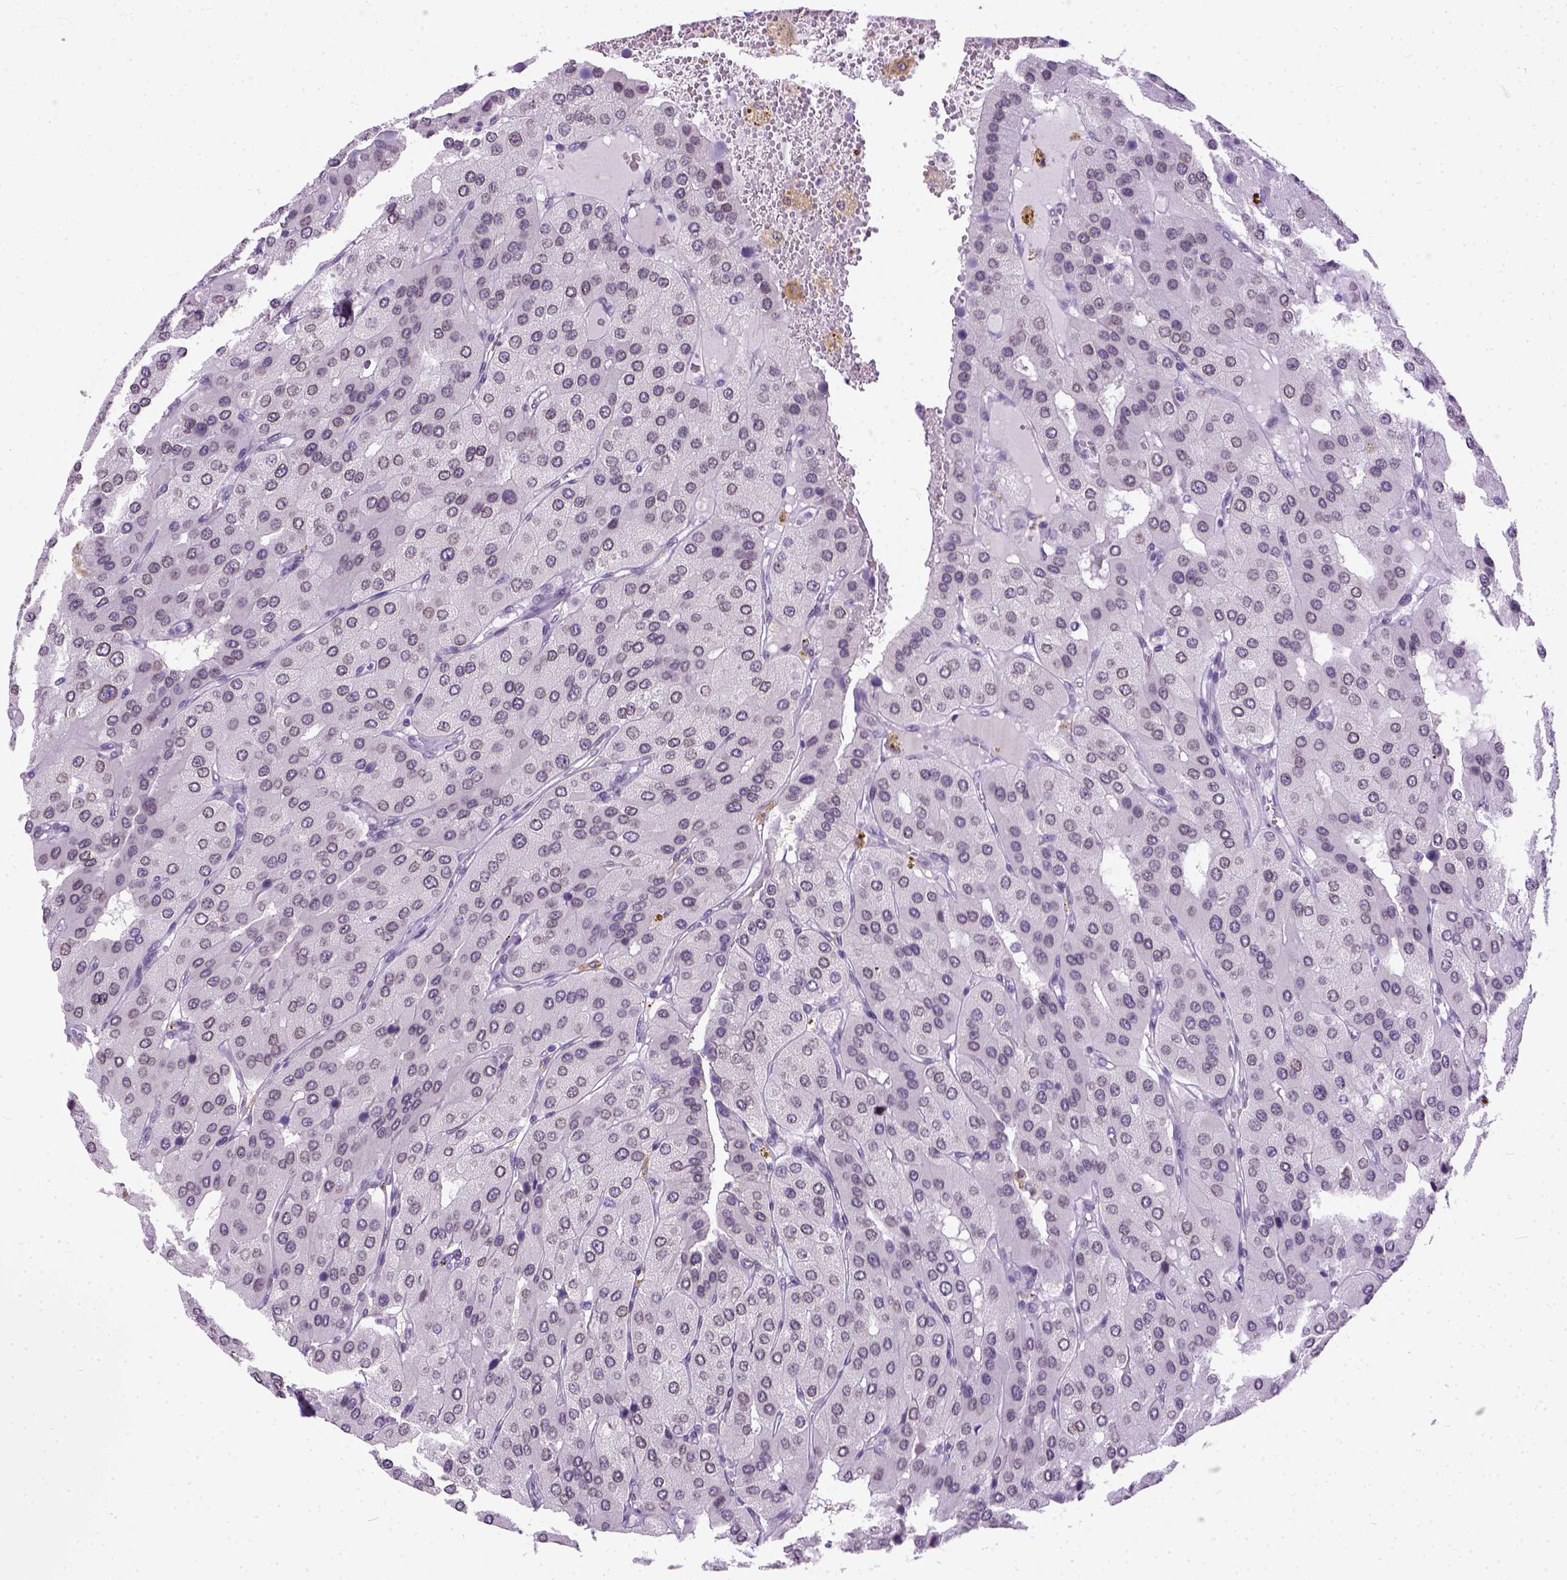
{"staining": {"intensity": "negative", "quantity": "none", "location": "none"}, "tissue": "parathyroid gland", "cell_type": "Glandular cells", "image_type": "normal", "snomed": [{"axis": "morphology", "description": "Normal tissue, NOS"}, {"axis": "morphology", "description": "Adenoma, NOS"}, {"axis": "topography", "description": "Parathyroid gland"}], "caption": "A histopathology image of human parathyroid gland is negative for staining in glandular cells. (IHC, brightfield microscopy, high magnification).", "gene": "FAM184B", "patient": {"sex": "female", "age": 86}}